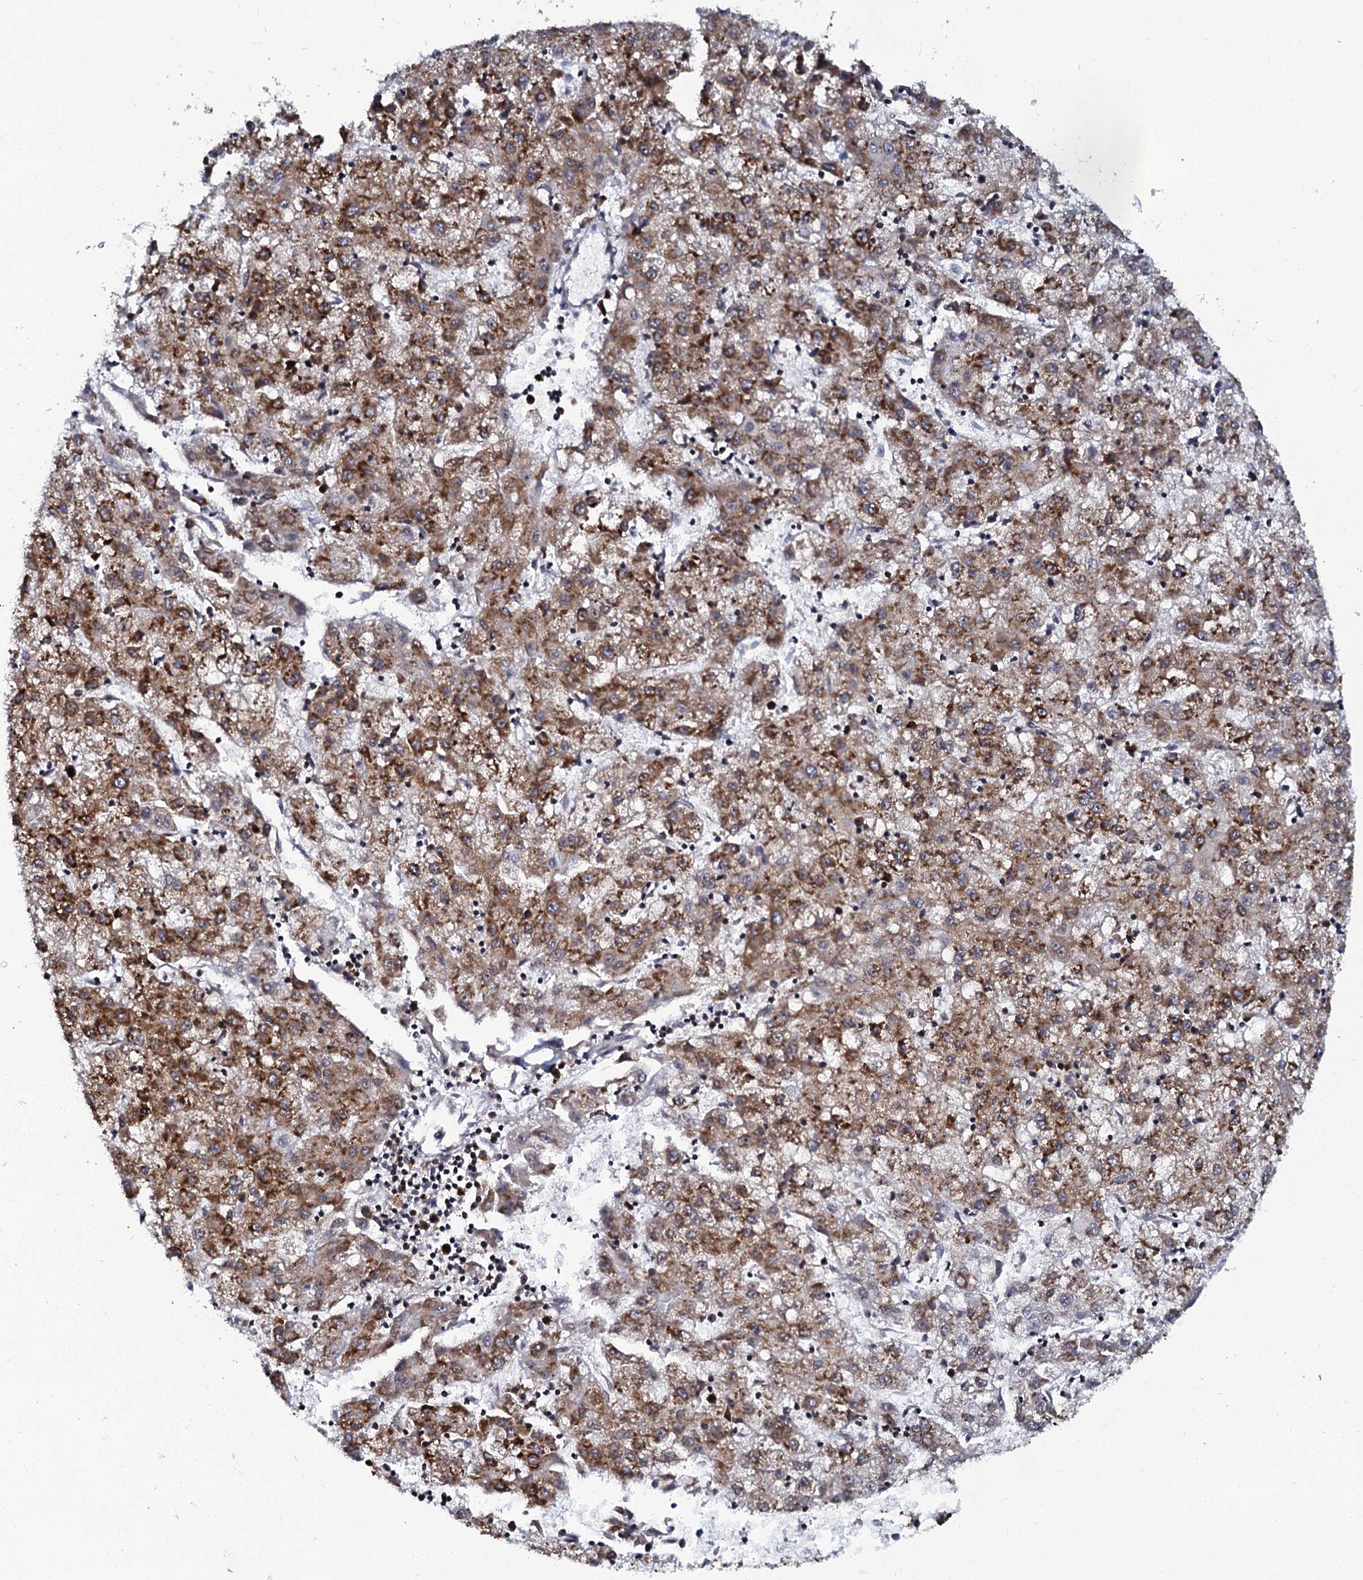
{"staining": {"intensity": "moderate", "quantity": ">75%", "location": "cytoplasmic/membranous"}, "tissue": "liver cancer", "cell_type": "Tumor cells", "image_type": "cancer", "snomed": [{"axis": "morphology", "description": "Carcinoma, Hepatocellular, NOS"}, {"axis": "topography", "description": "Liver"}], "caption": "High-magnification brightfield microscopy of hepatocellular carcinoma (liver) stained with DAB (3,3'-diaminobenzidine) (brown) and counterstained with hematoxylin (blue). tumor cells exhibit moderate cytoplasmic/membranous expression is present in about>75% of cells. (DAB (3,3'-diaminobenzidine) = brown stain, brightfield microscopy at high magnification).", "gene": "SPTY2D1", "patient": {"sex": "male", "age": 72}}